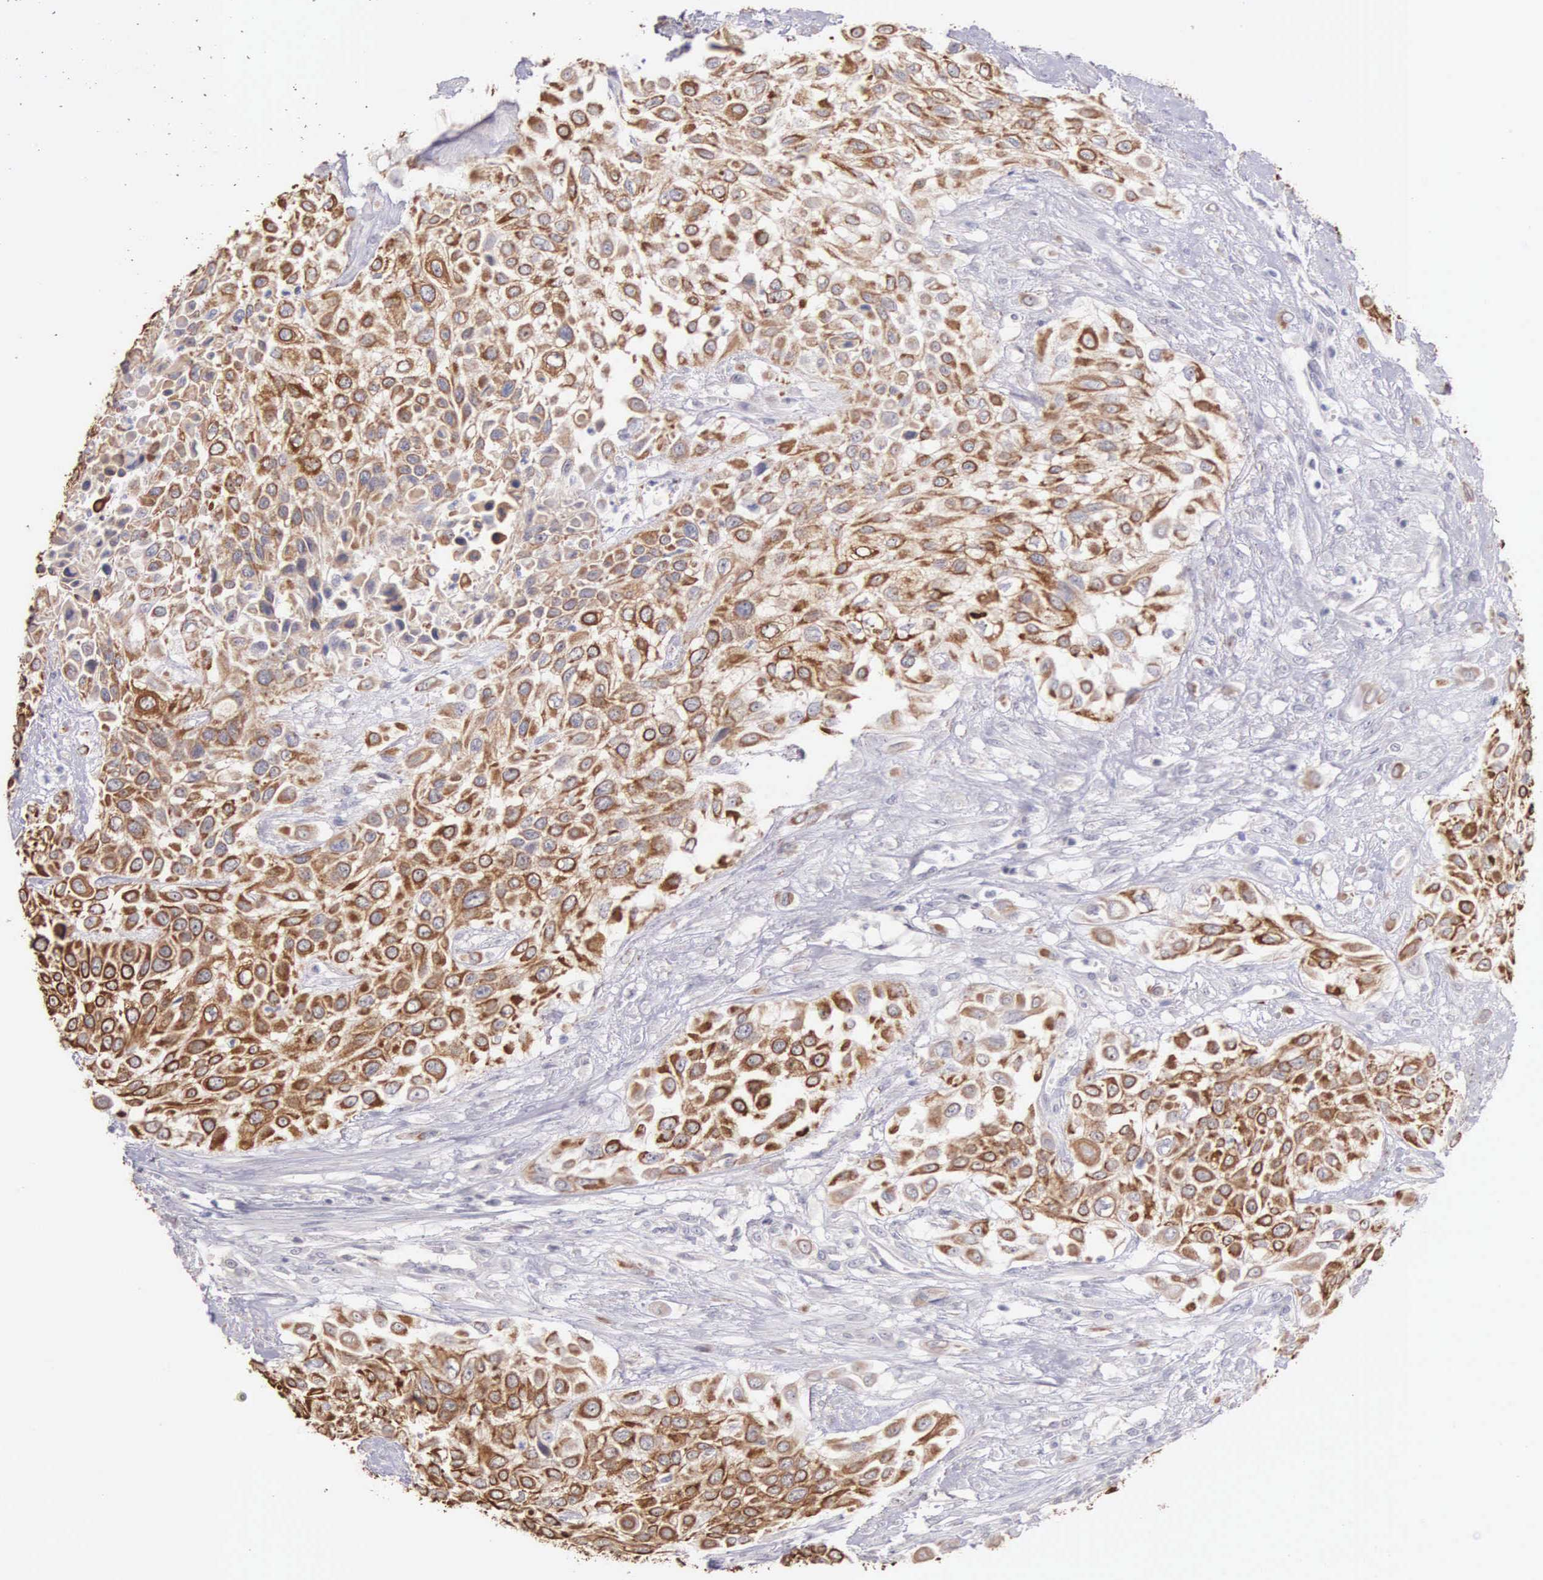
{"staining": {"intensity": "moderate", "quantity": ">75%", "location": "cytoplasmic/membranous"}, "tissue": "urothelial cancer", "cell_type": "Tumor cells", "image_type": "cancer", "snomed": [{"axis": "morphology", "description": "Urothelial carcinoma, High grade"}, {"axis": "topography", "description": "Urinary bladder"}], "caption": "Urothelial cancer was stained to show a protein in brown. There is medium levels of moderate cytoplasmic/membranous positivity in about >75% of tumor cells. (Brightfield microscopy of DAB IHC at high magnification).", "gene": "PIR", "patient": {"sex": "male", "age": 57}}